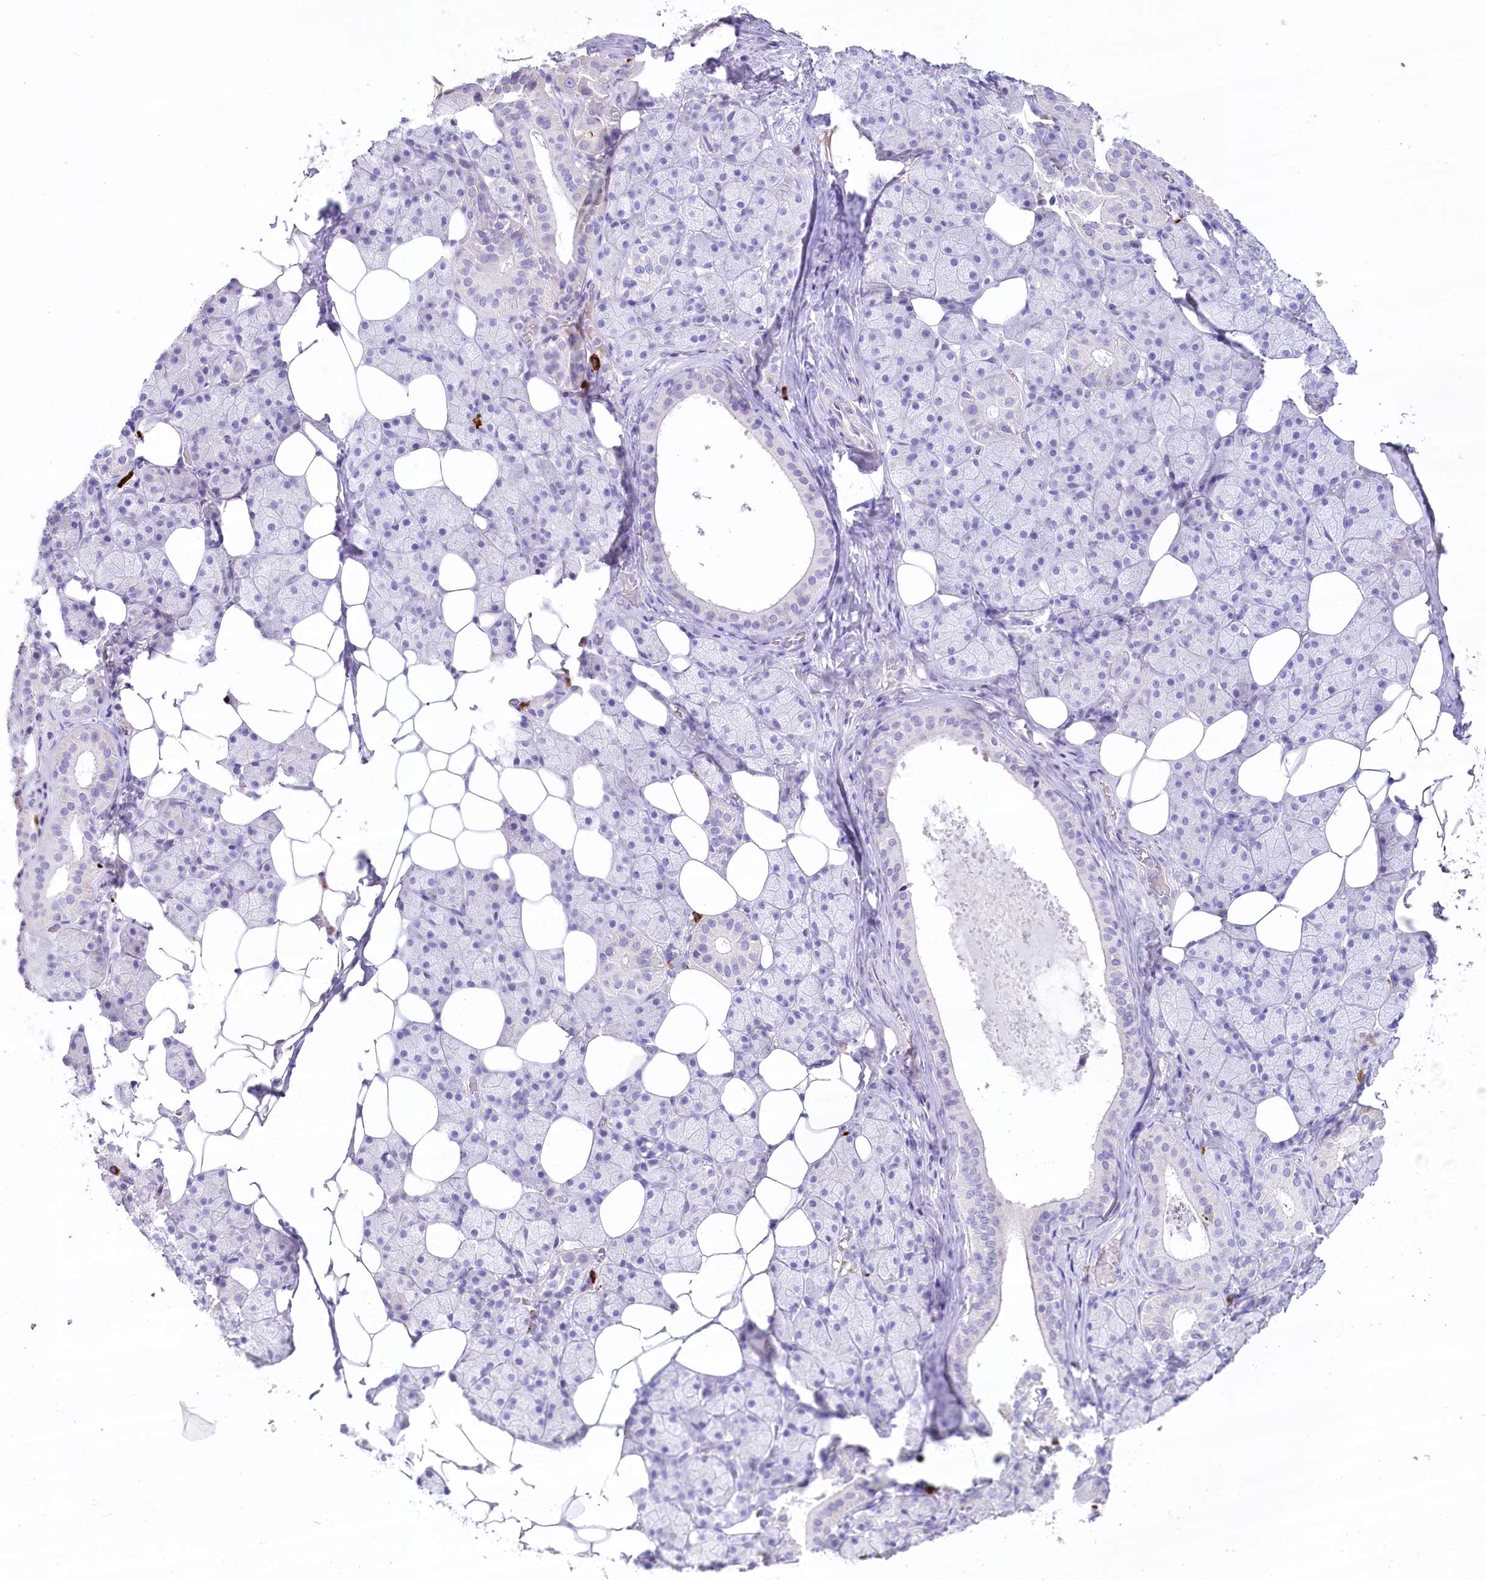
{"staining": {"intensity": "negative", "quantity": "none", "location": "none"}, "tissue": "salivary gland", "cell_type": "Glandular cells", "image_type": "normal", "snomed": [{"axis": "morphology", "description": "Normal tissue, NOS"}, {"axis": "topography", "description": "Salivary gland"}], "caption": "The histopathology image demonstrates no significant positivity in glandular cells of salivary gland. (Stains: DAB IHC with hematoxylin counter stain, Microscopy: brightfield microscopy at high magnification).", "gene": "MYOZ1", "patient": {"sex": "female", "age": 33}}